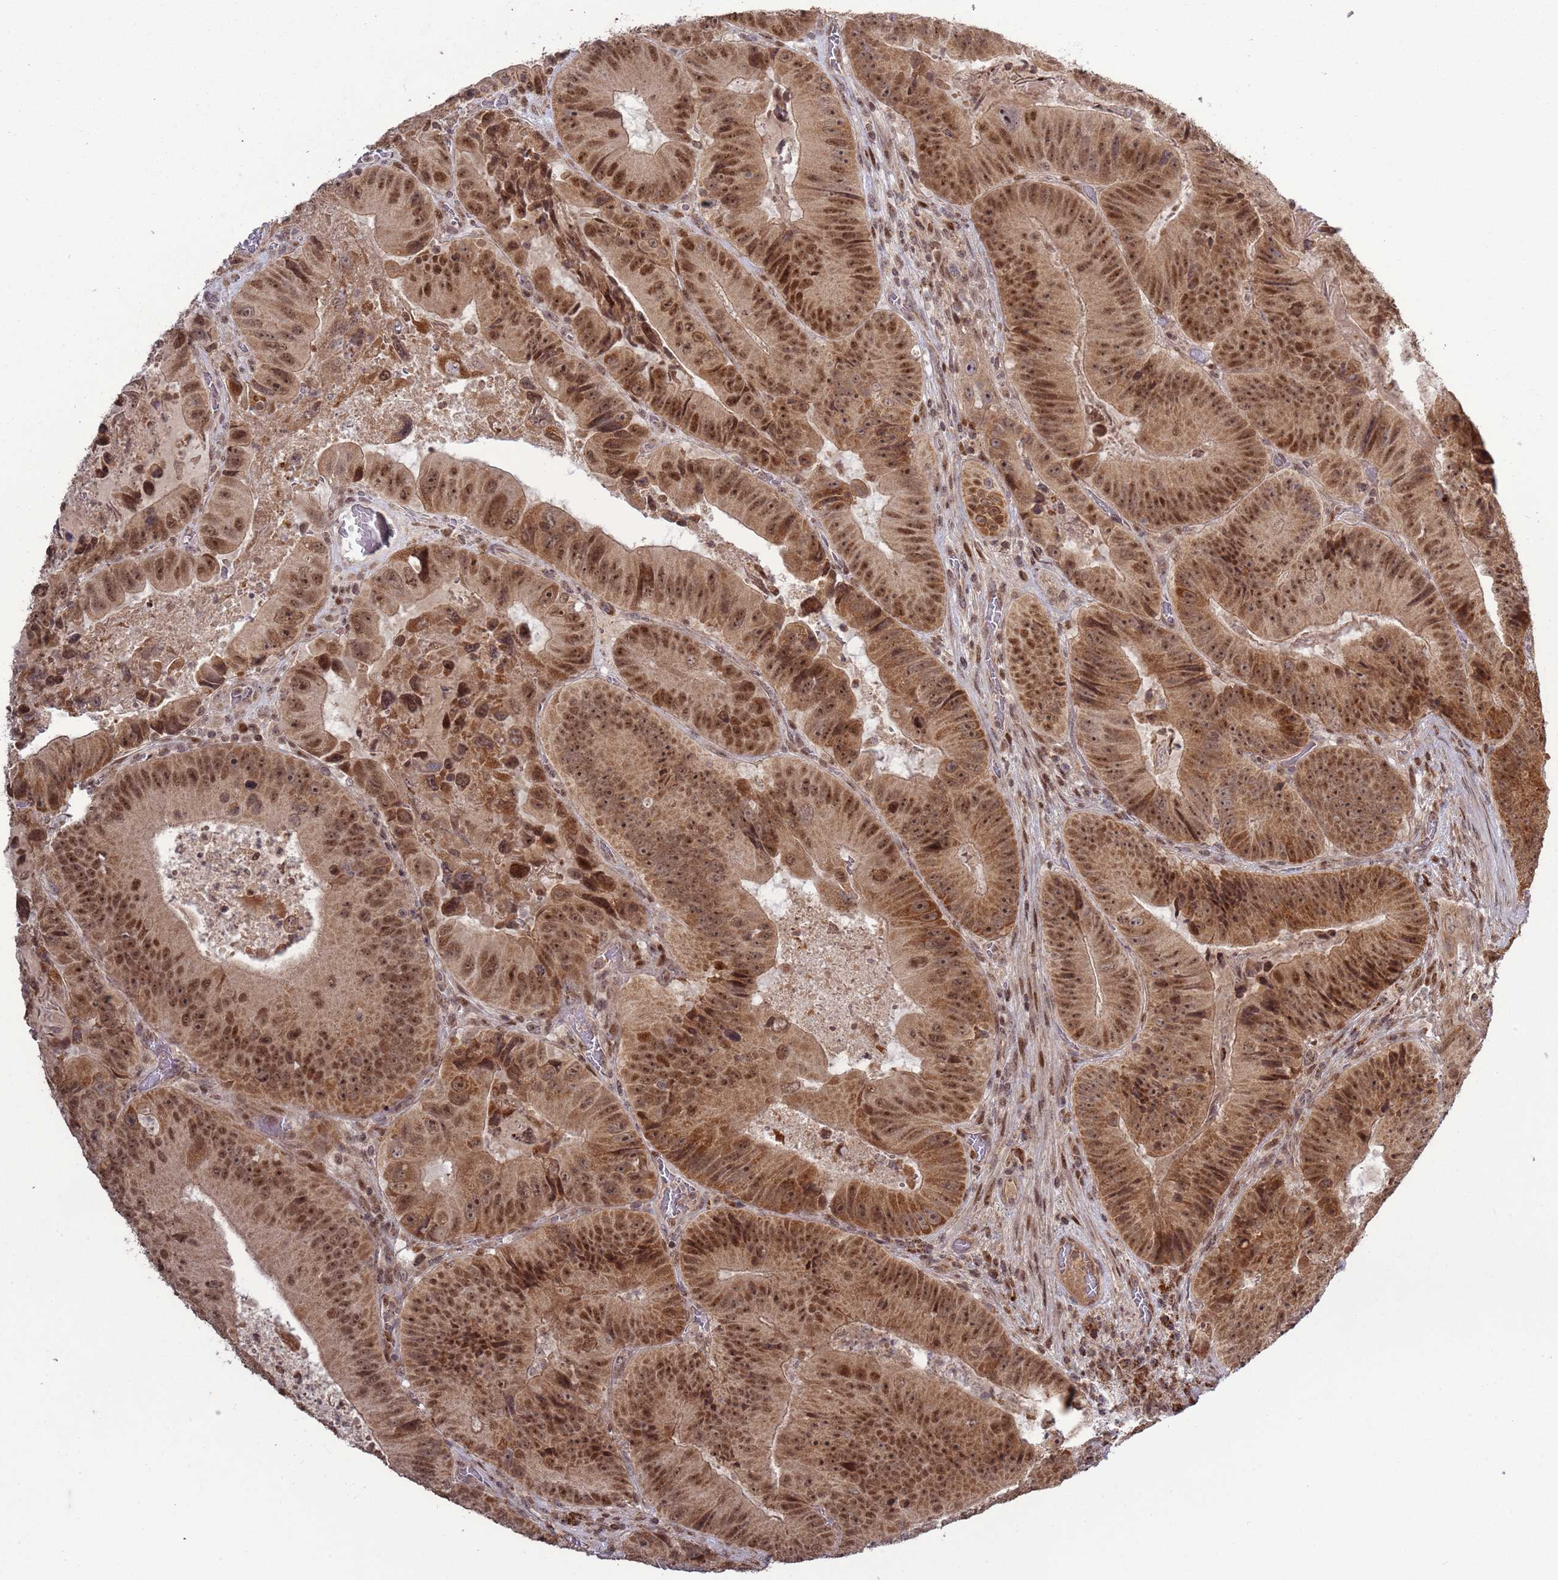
{"staining": {"intensity": "strong", "quantity": ">75%", "location": "nuclear"}, "tissue": "colorectal cancer", "cell_type": "Tumor cells", "image_type": "cancer", "snomed": [{"axis": "morphology", "description": "Adenocarcinoma, NOS"}, {"axis": "topography", "description": "Colon"}], "caption": "DAB immunohistochemical staining of adenocarcinoma (colorectal) reveals strong nuclear protein expression in approximately >75% of tumor cells.", "gene": "RCOR2", "patient": {"sex": "female", "age": 86}}